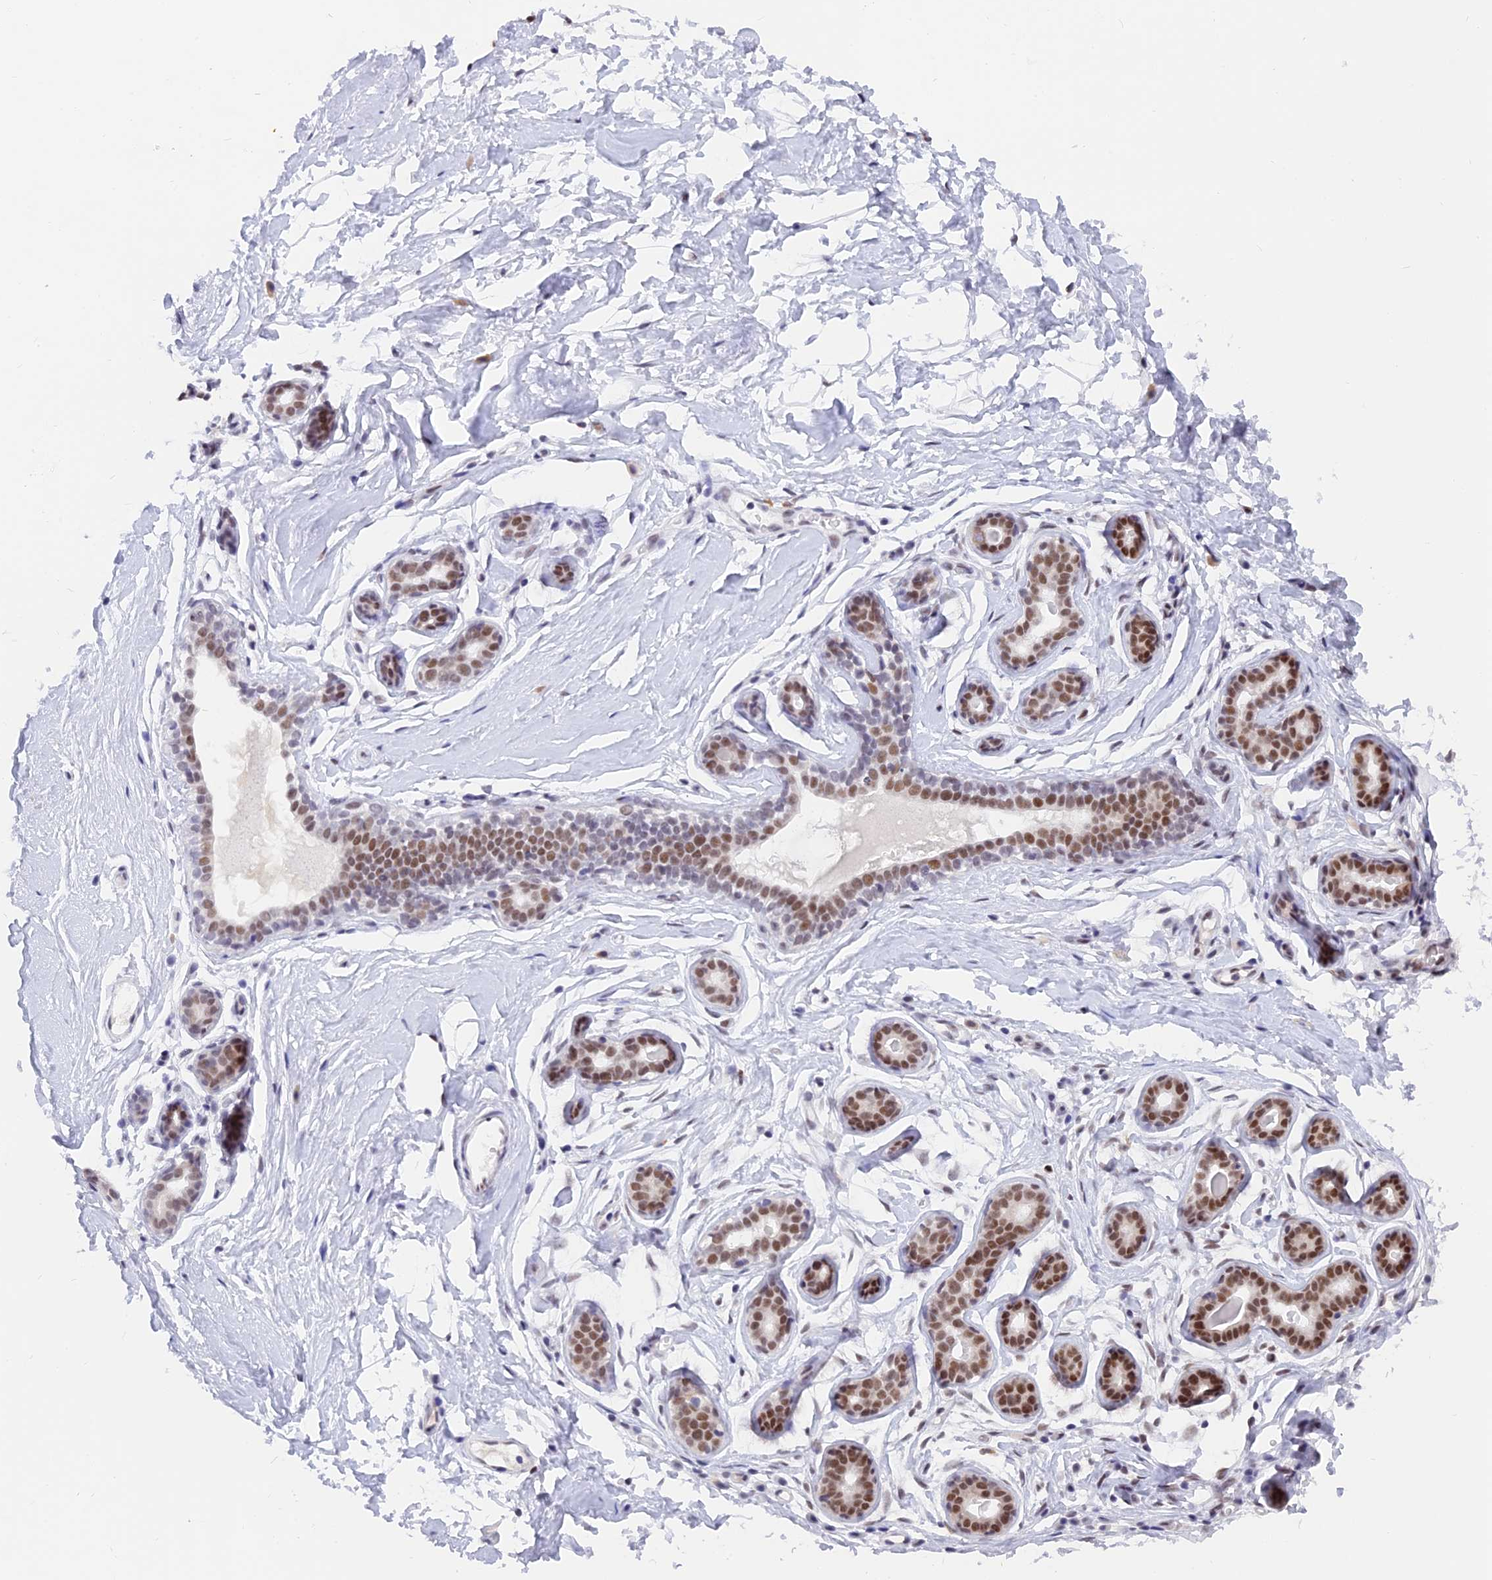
{"staining": {"intensity": "negative", "quantity": "none", "location": "none"}, "tissue": "breast", "cell_type": "Adipocytes", "image_type": "normal", "snomed": [{"axis": "morphology", "description": "Normal tissue, NOS"}, {"axis": "morphology", "description": "Adenoma, NOS"}, {"axis": "topography", "description": "Breast"}], "caption": "This is an immunohistochemistry image of unremarkable breast. There is no staining in adipocytes.", "gene": "DPY30", "patient": {"sex": "female", "age": 23}}